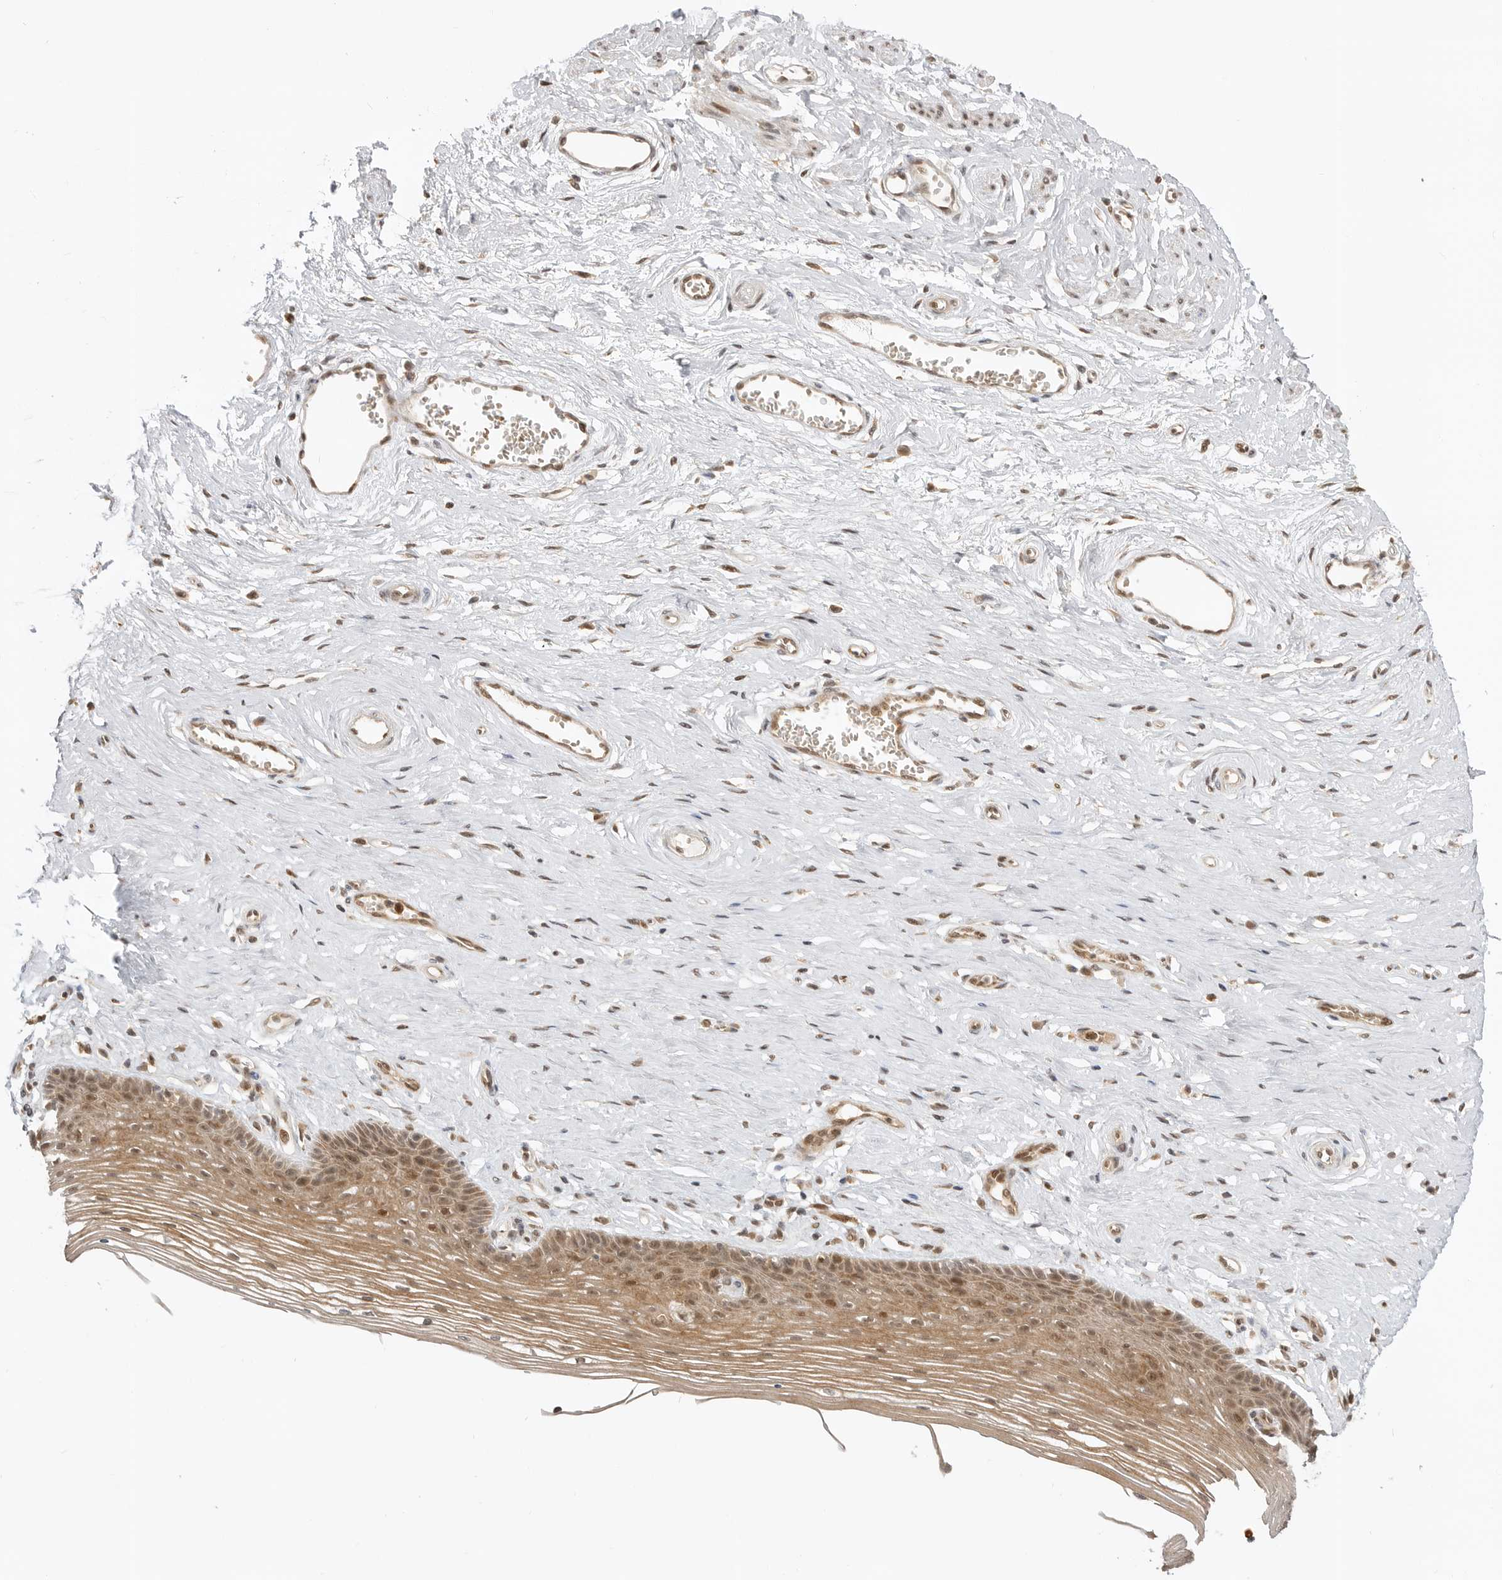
{"staining": {"intensity": "moderate", "quantity": ">75%", "location": "cytoplasmic/membranous,nuclear"}, "tissue": "vagina", "cell_type": "Squamous epithelial cells", "image_type": "normal", "snomed": [{"axis": "morphology", "description": "Normal tissue, NOS"}, {"axis": "topography", "description": "Vagina"}], "caption": "DAB immunohistochemical staining of unremarkable vagina shows moderate cytoplasmic/membranous,nuclear protein expression in about >75% of squamous epithelial cells.", "gene": "ALKAL1", "patient": {"sex": "female", "age": 46}}